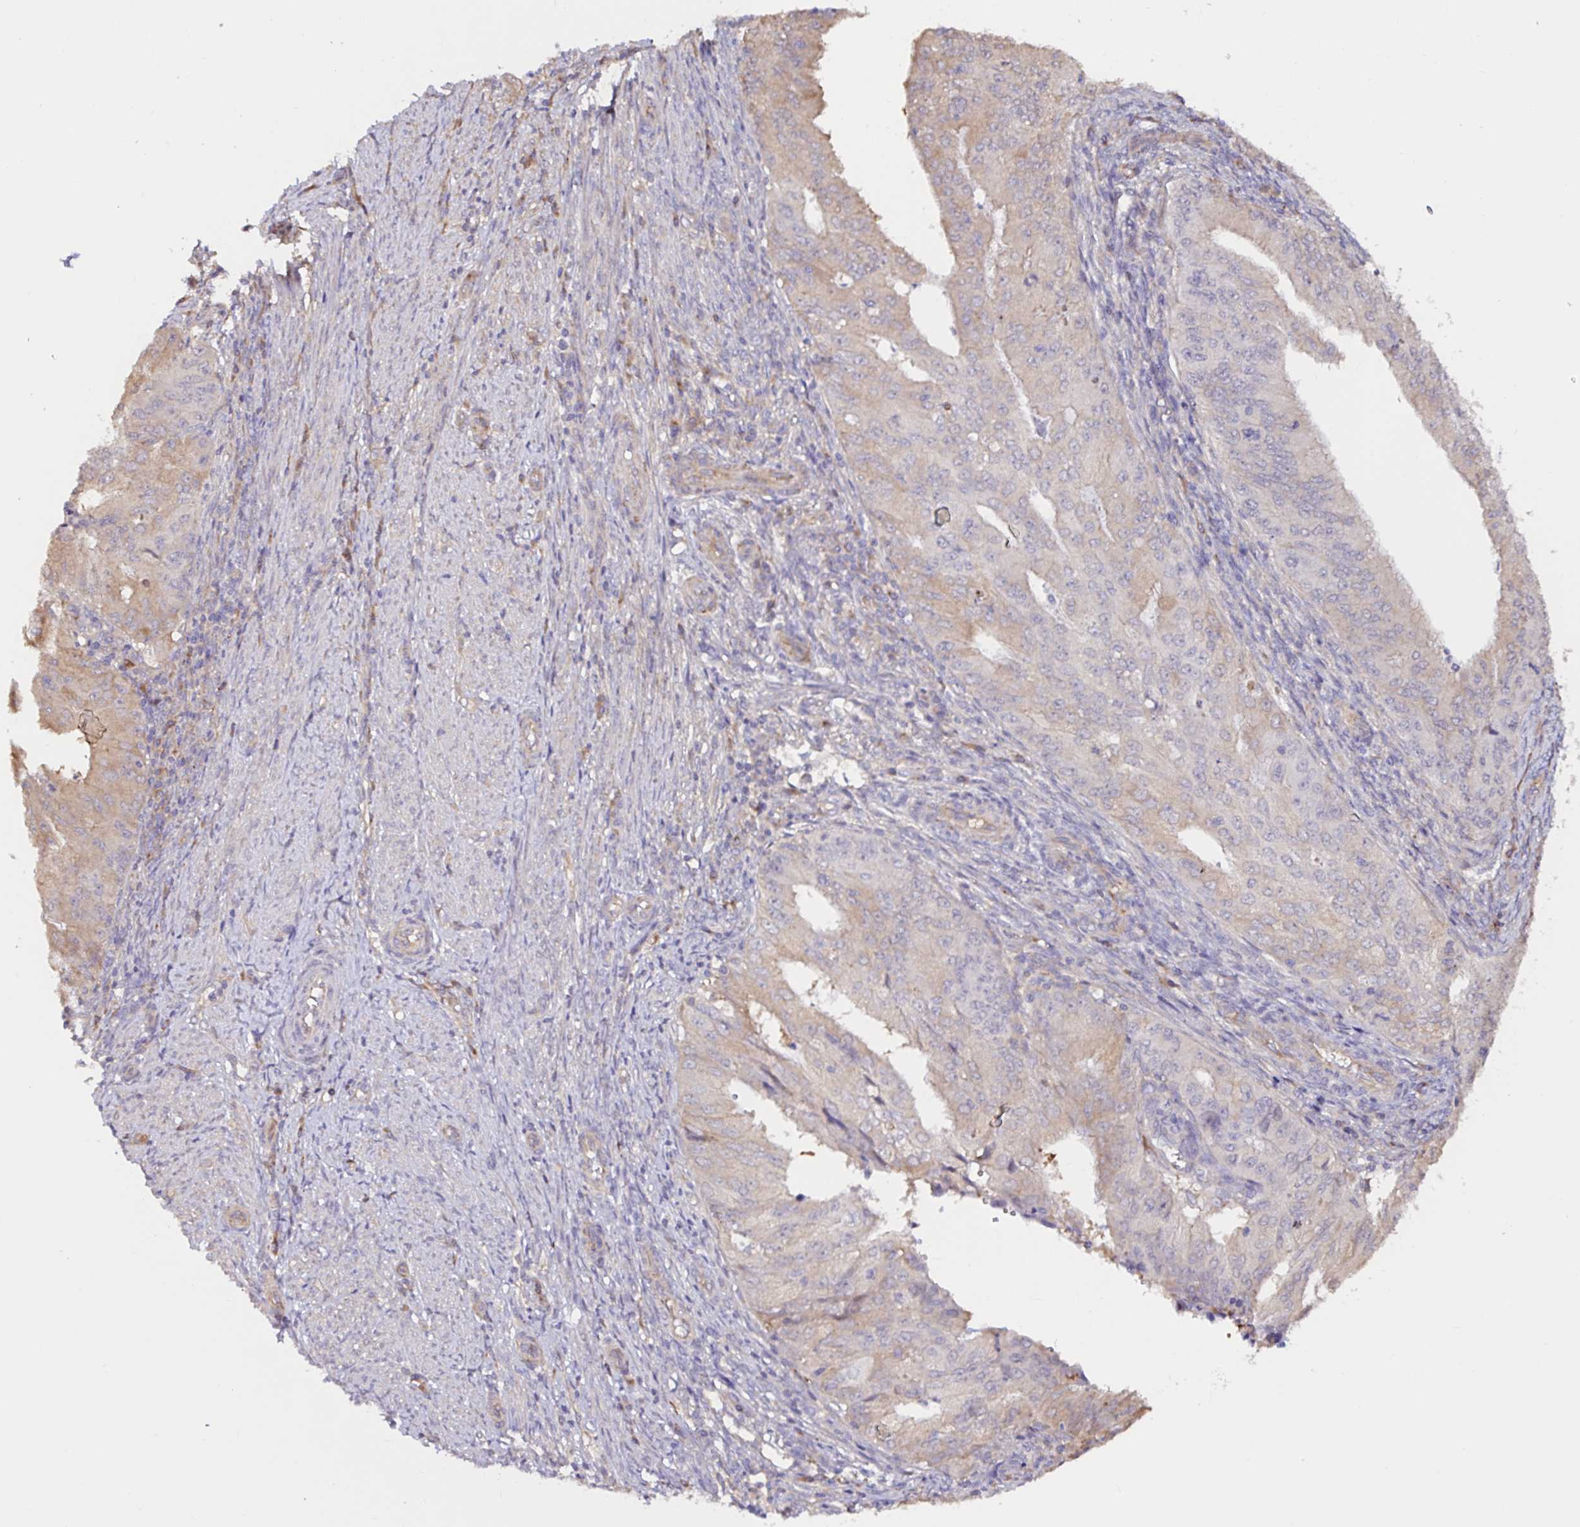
{"staining": {"intensity": "weak", "quantity": "25%-75%", "location": "cytoplasmic/membranous"}, "tissue": "endometrial cancer", "cell_type": "Tumor cells", "image_type": "cancer", "snomed": [{"axis": "morphology", "description": "Adenocarcinoma, NOS"}, {"axis": "topography", "description": "Endometrium"}], "caption": "A high-resolution photomicrograph shows immunohistochemistry staining of endometrial adenocarcinoma, which reveals weak cytoplasmic/membranous staining in about 25%-75% of tumor cells.", "gene": "RSRP1", "patient": {"sex": "female", "age": 50}}